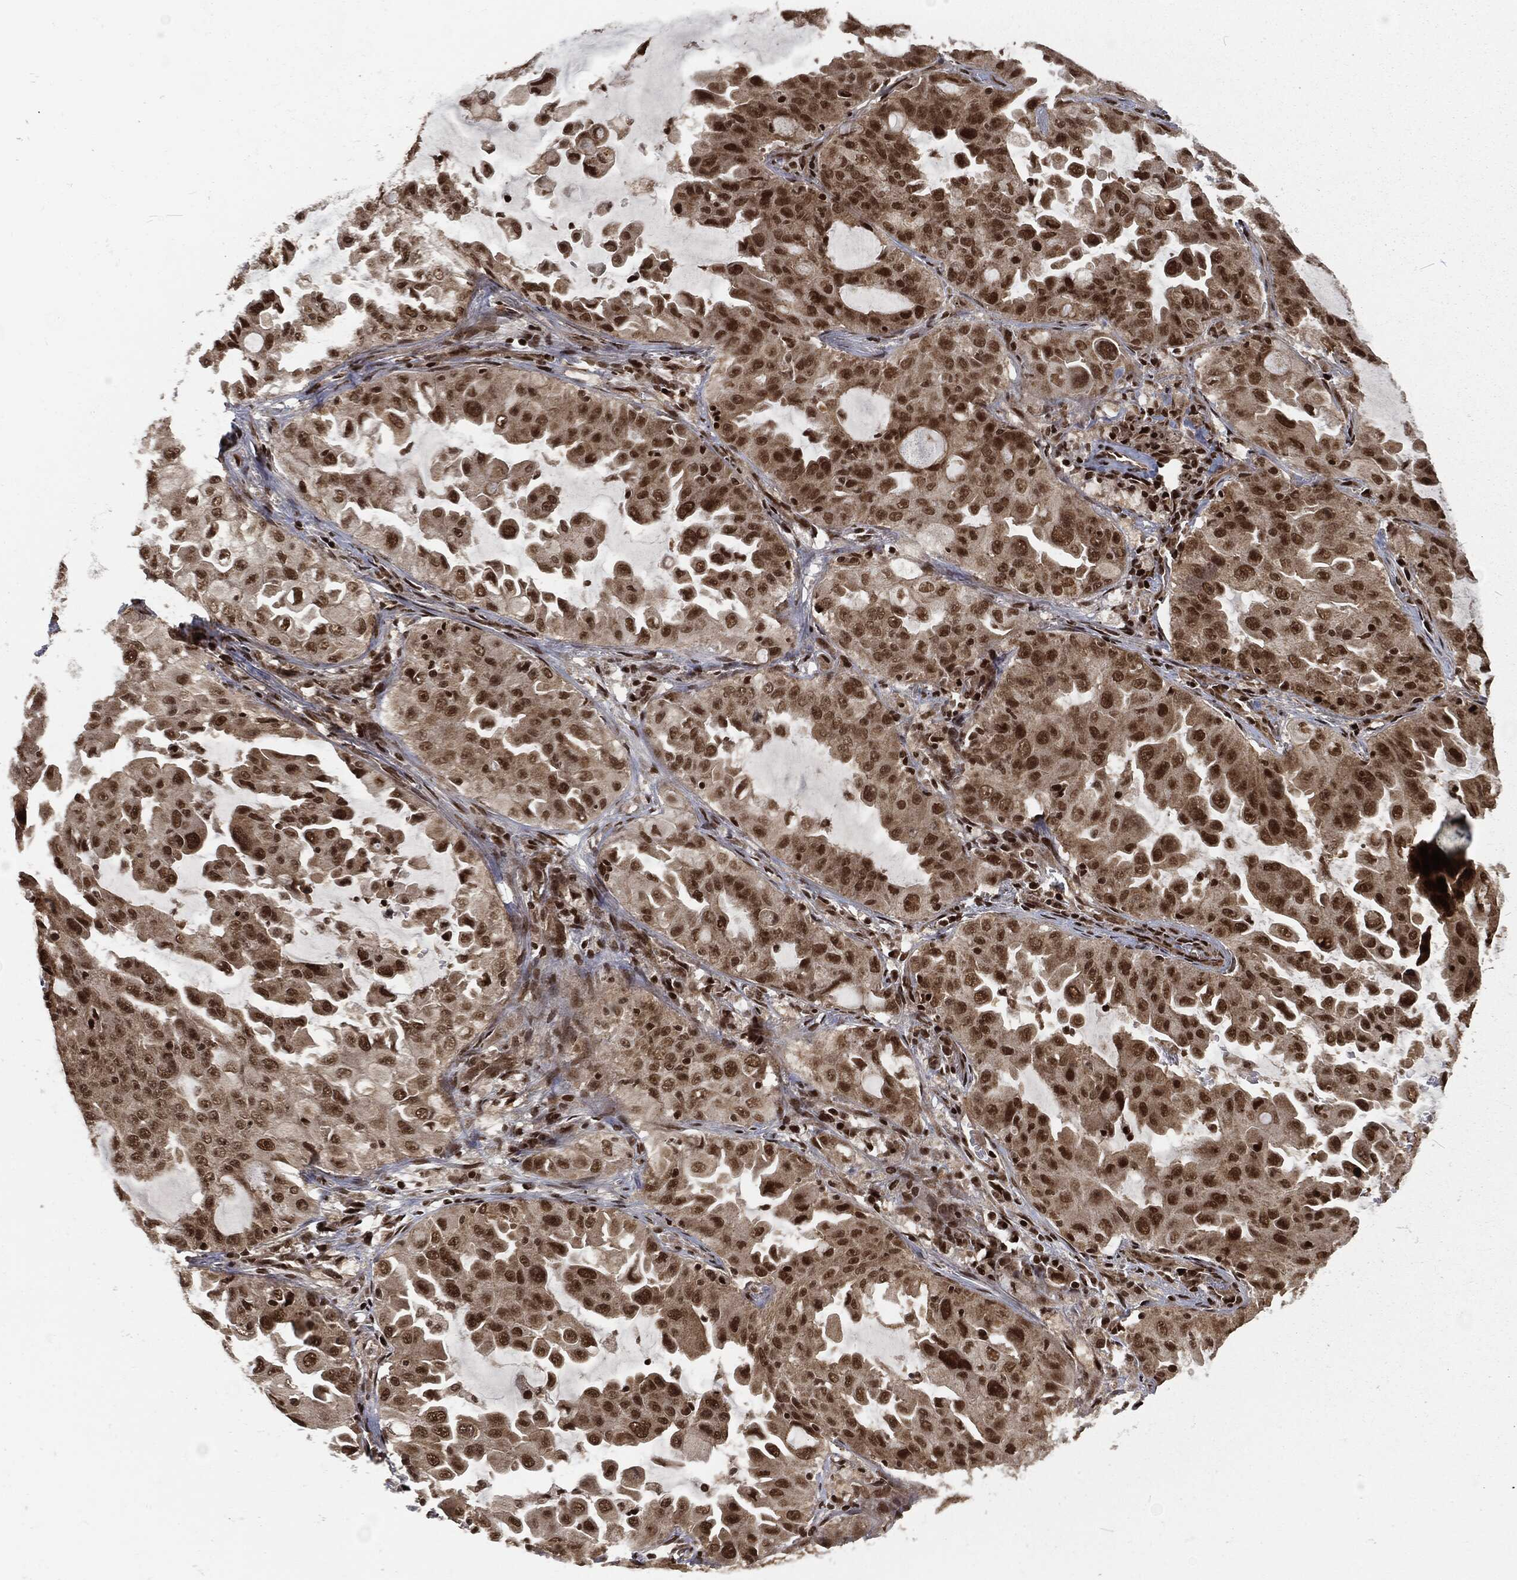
{"staining": {"intensity": "strong", "quantity": "25%-75%", "location": "nuclear"}, "tissue": "lung cancer", "cell_type": "Tumor cells", "image_type": "cancer", "snomed": [{"axis": "morphology", "description": "Adenocarcinoma, NOS"}, {"axis": "topography", "description": "Lung"}], "caption": "Human lung adenocarcinoma stained for a protein (brown) displays strong nuclear positive positivity in about 25%-75% of tumor cells.", "gene": "NGRN", "patient": {"sex": "female", "age": 61}}